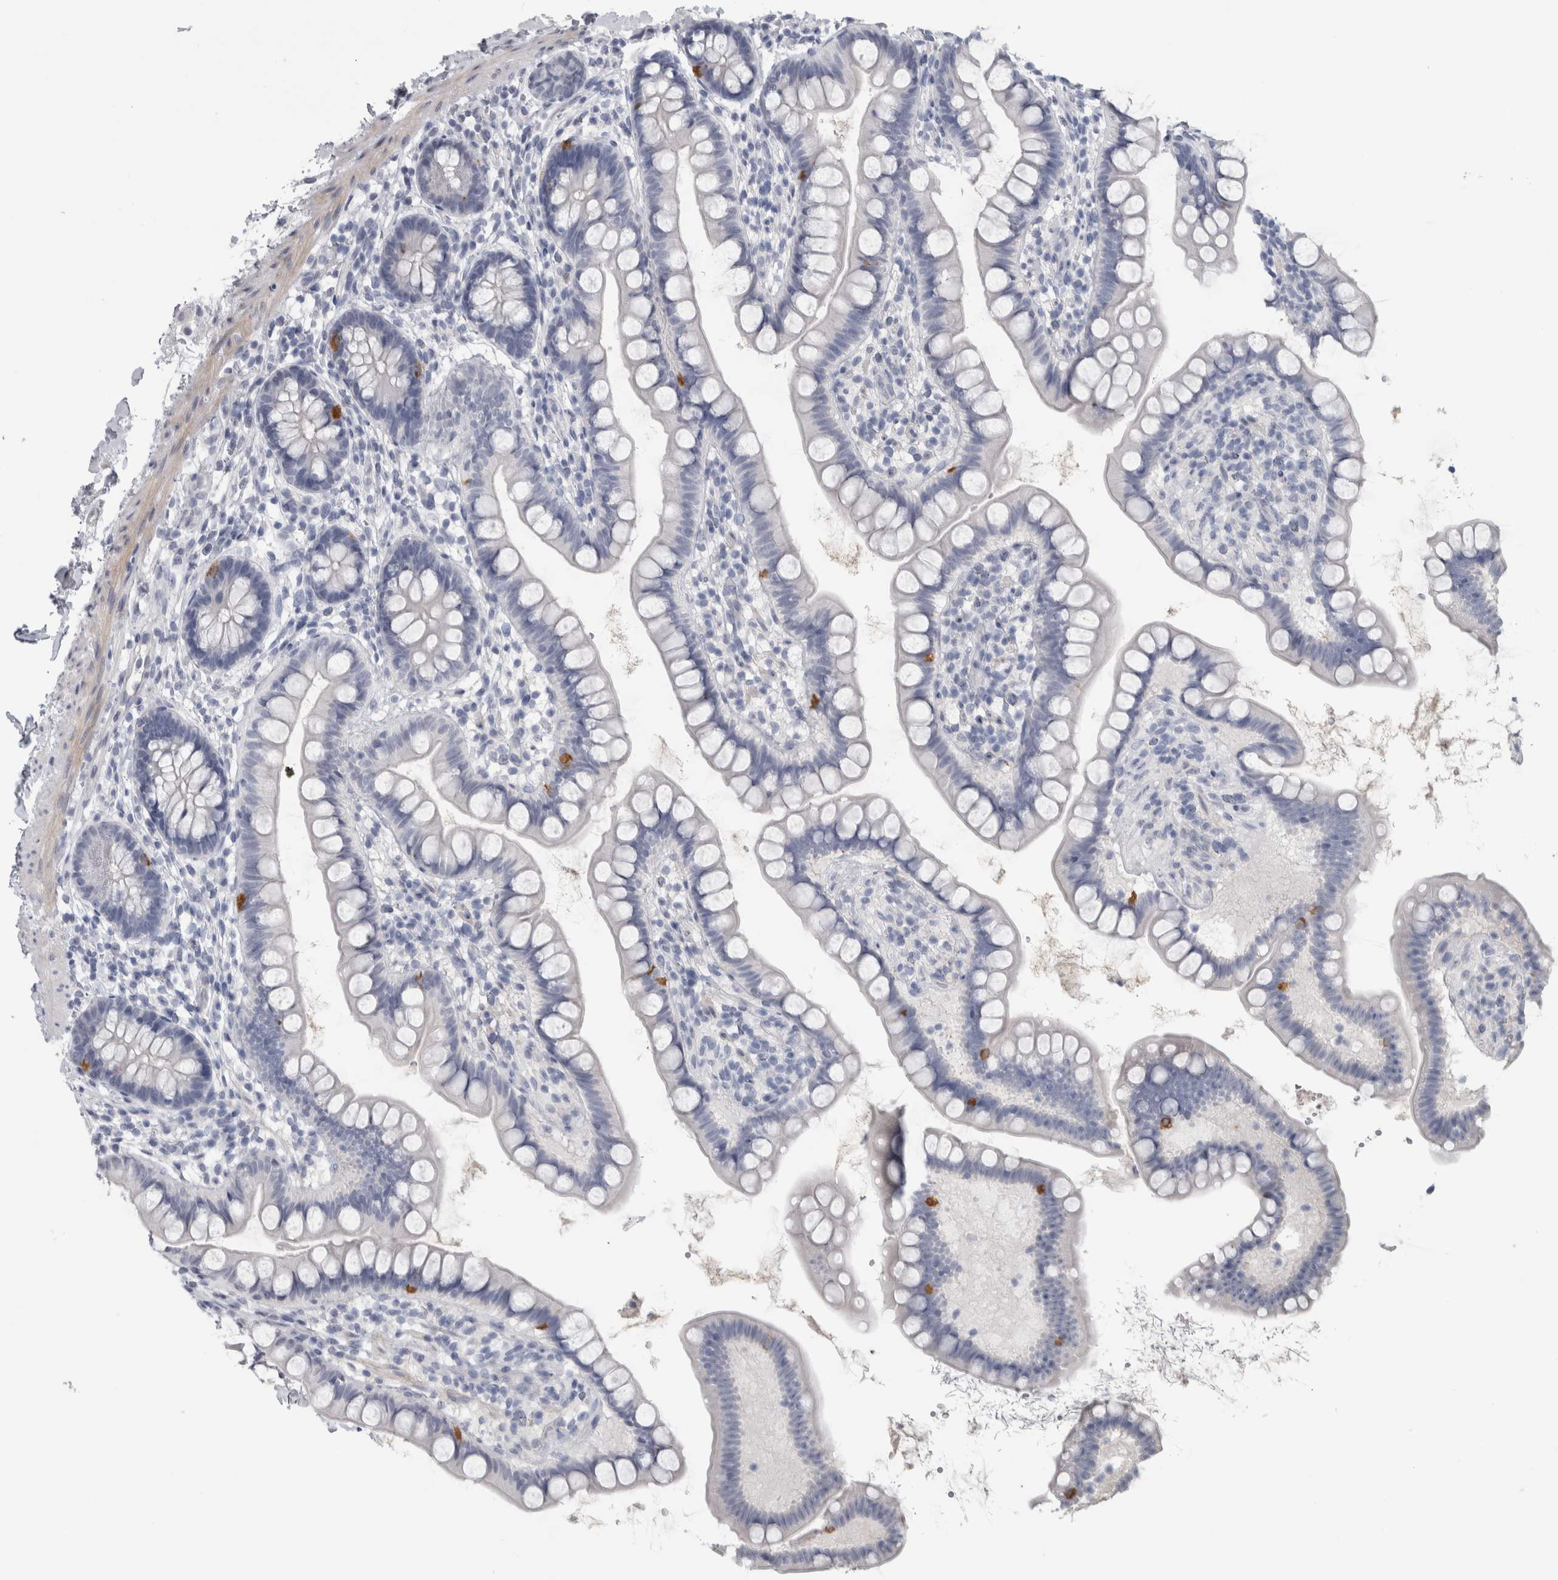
{"staining": {"intensity": "strong", "quantity": "<25%", "location": "cytoplasmic/membranous"}, "tissue": "small intestine", "cell_type": "Glandular cells", "image_type": "normal", "snomed": [{"axis": "morphology", "description": "Normal tissue, NOS"}, {"axis": "topography", "description": "Small intestine"}], "caption": "The photomicrograph reveals staining of unremarkable small intestine, revealing strong cytoplasmic/membranous protein expression (brown color) within glandular cells.", "gene": "ADAM2", "patient": {"sex": "female", "age": 84}}